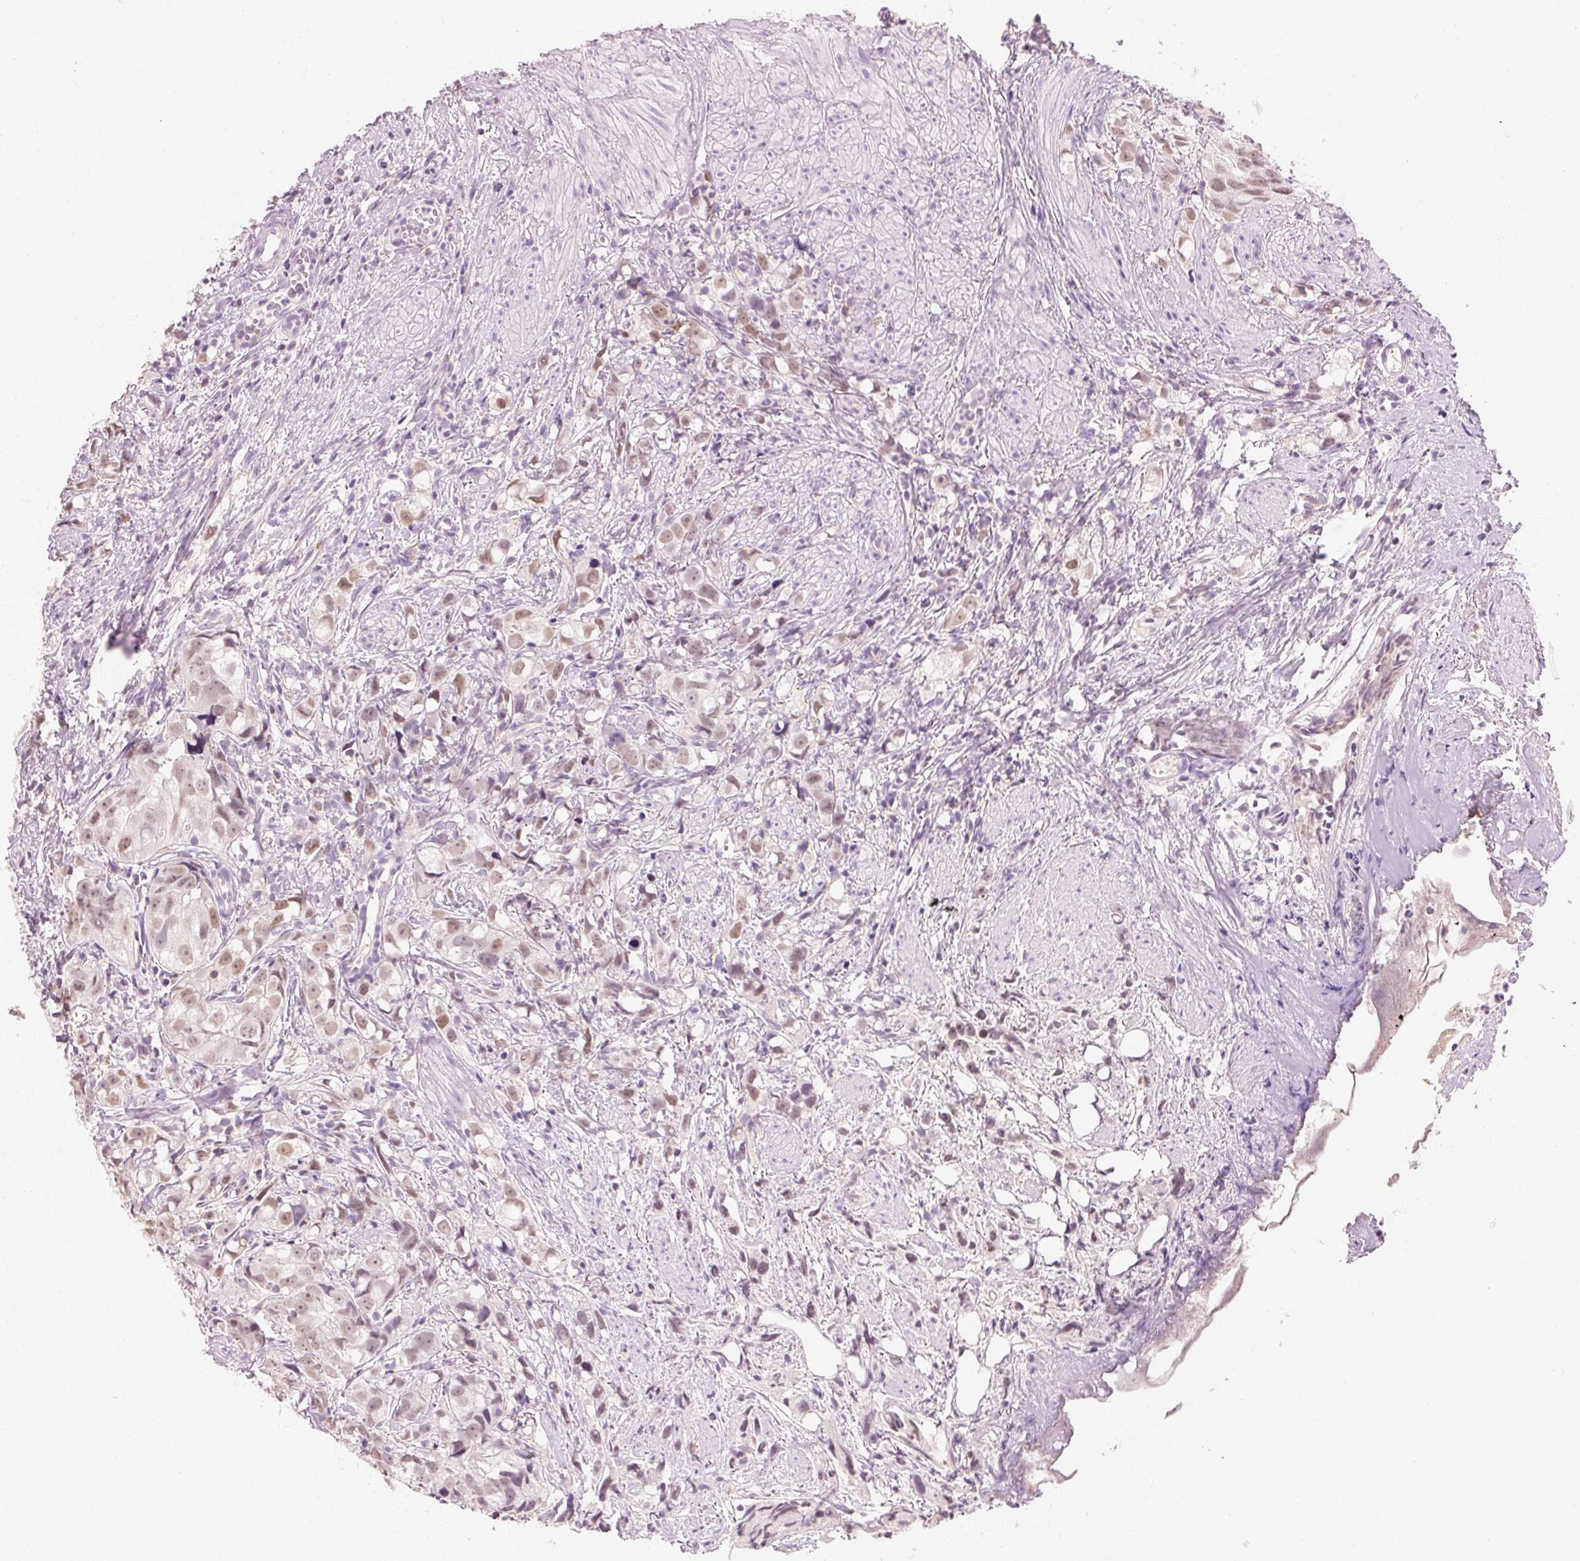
{"staining": {"intensity": "moderate", "quantity": ">75%", "location": "nuclear"}, "tissue": "prostate cancer", "cell_type": "Tumor cells", "image_type": "cancer", "snomed": [{"axis": "morphology", "description": "Adenocarcinoma, High grade"}, {"axis": "topography", "description": "Prostate"}], "caption": "Protein expression analysis of human prostate cancer reveals moderate nuclear positivity in about >75% of tumor cells.", "gene": "HOXB13", "patient": {"sex": "male", "age": 68}}